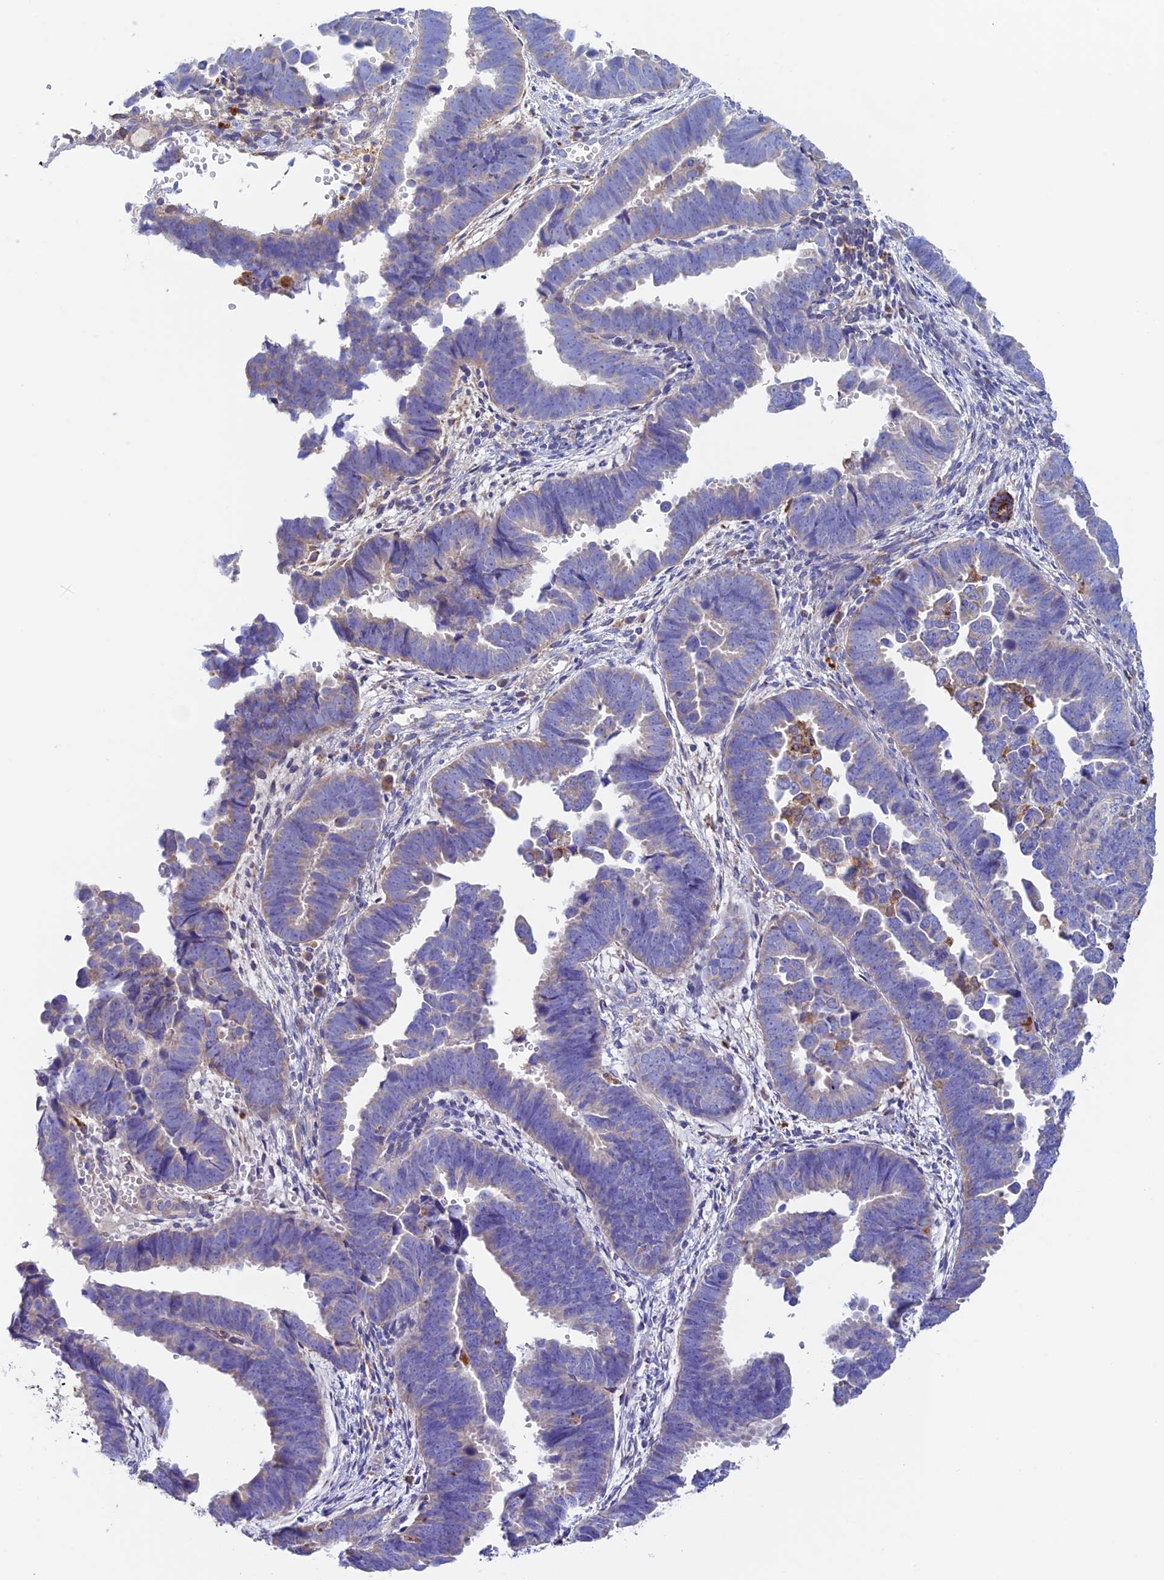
{"staining": {"intensity": "negative", "quantity": "none", "location": "none"}, "tissue": "endometrial cancer", "cell_type": "Tumor cells", "image_type": "cancer", "snomed": [{"axis": "morphology", "description": "Adenocarcinoma, NOS"}, {"axis": "topography", "description": "Endometrium"}], "caption": "An immunohistochemistry (IHC) micrograph of endometrial cancer (adenocarcinoma) is shown. There is no staining in tumor cells of endometrial cancer (adenocarcinoma). (DAB immunohistochemistry with hematoxylin counter stain).", "gene": "VKORC1", "patient": {"sex": "female", "age": 75}}